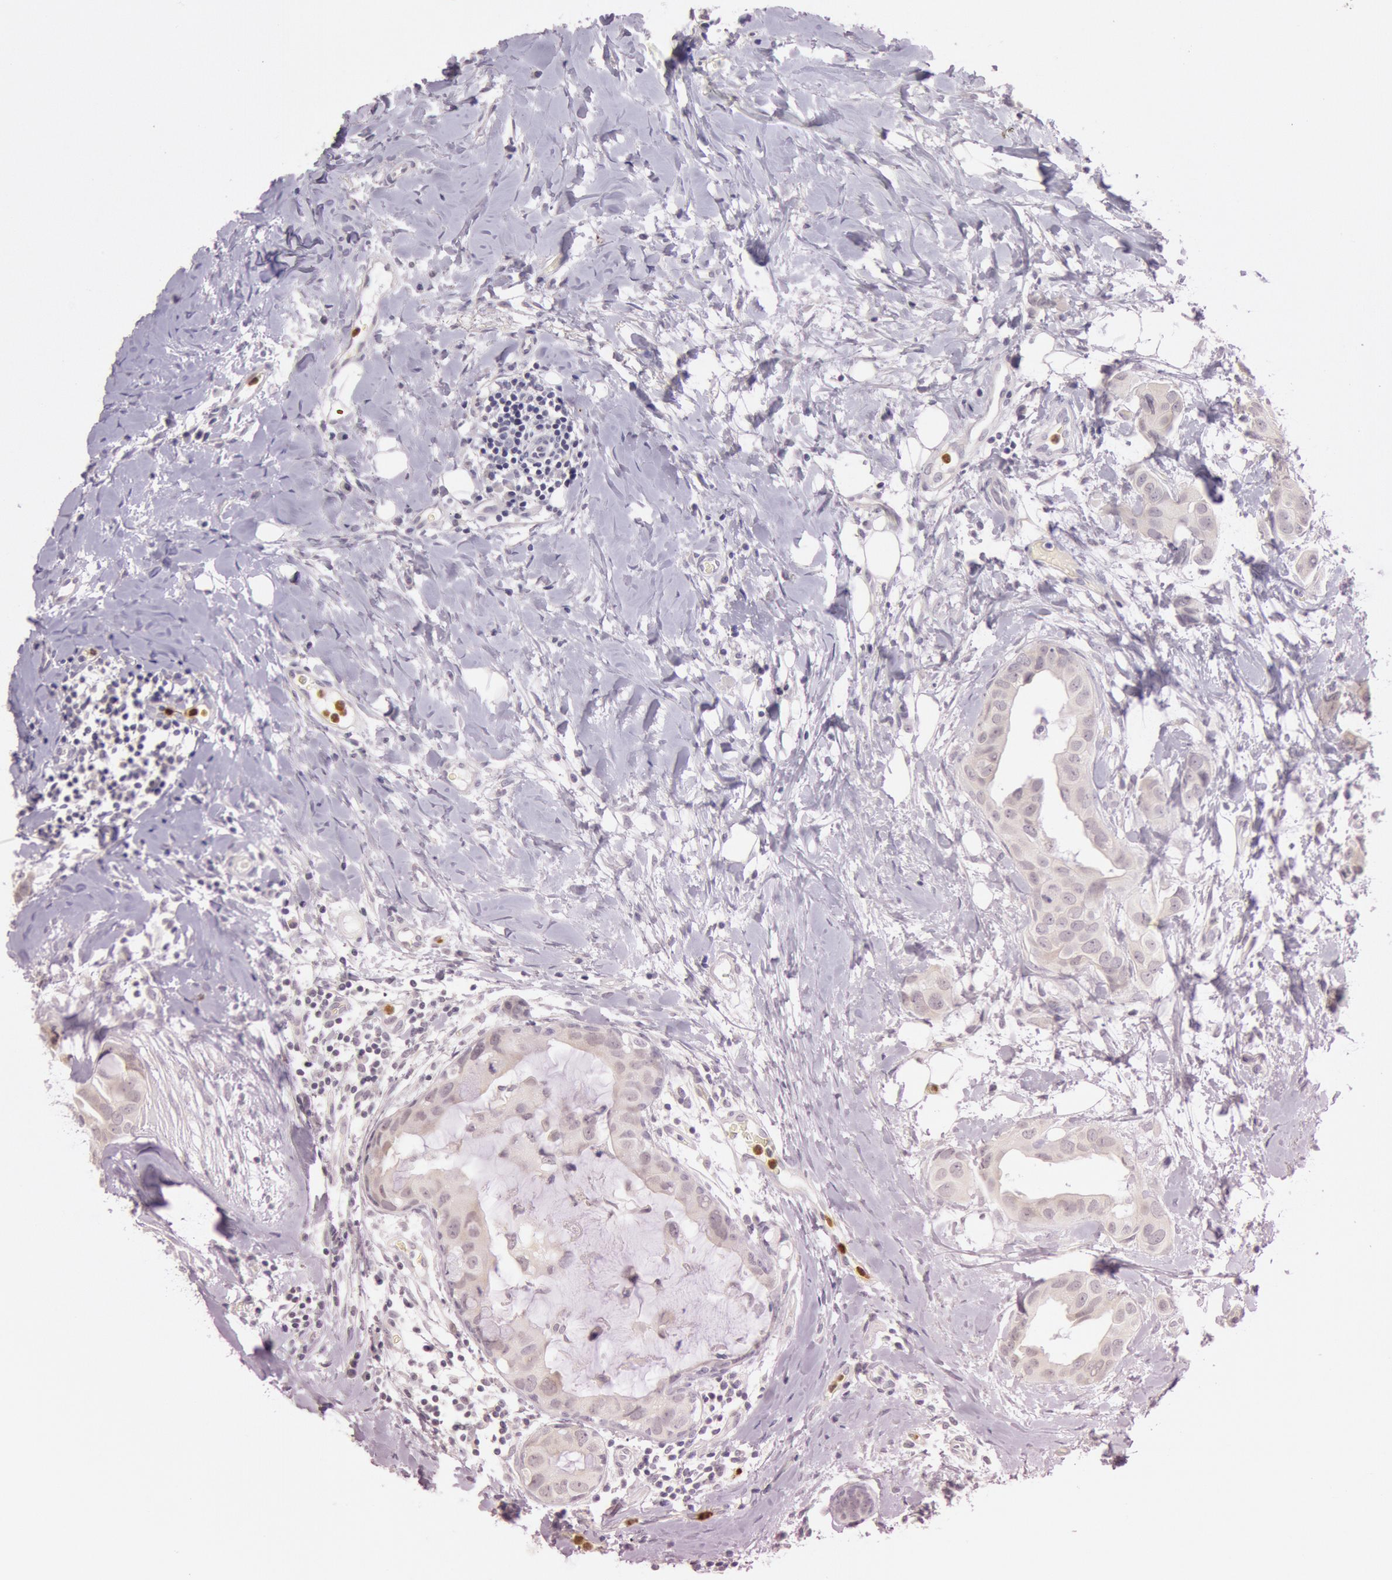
{"staining": {"intensity": "negative", "quantity": "none", "location": "none"}, "tissue": "breast cancer", "cell_type": "Tumor cells", "image_type": "cancer", "snomed": [{"axis": "morphology", "description": "Duct carcinoma"}, {"axis": "topography", "description": "Breast"}], "caption": "There is no significant expression in tumor cells of breast cancer.", "gene": "KDM6A", "patient": {"sex": "female", "age": 40}}